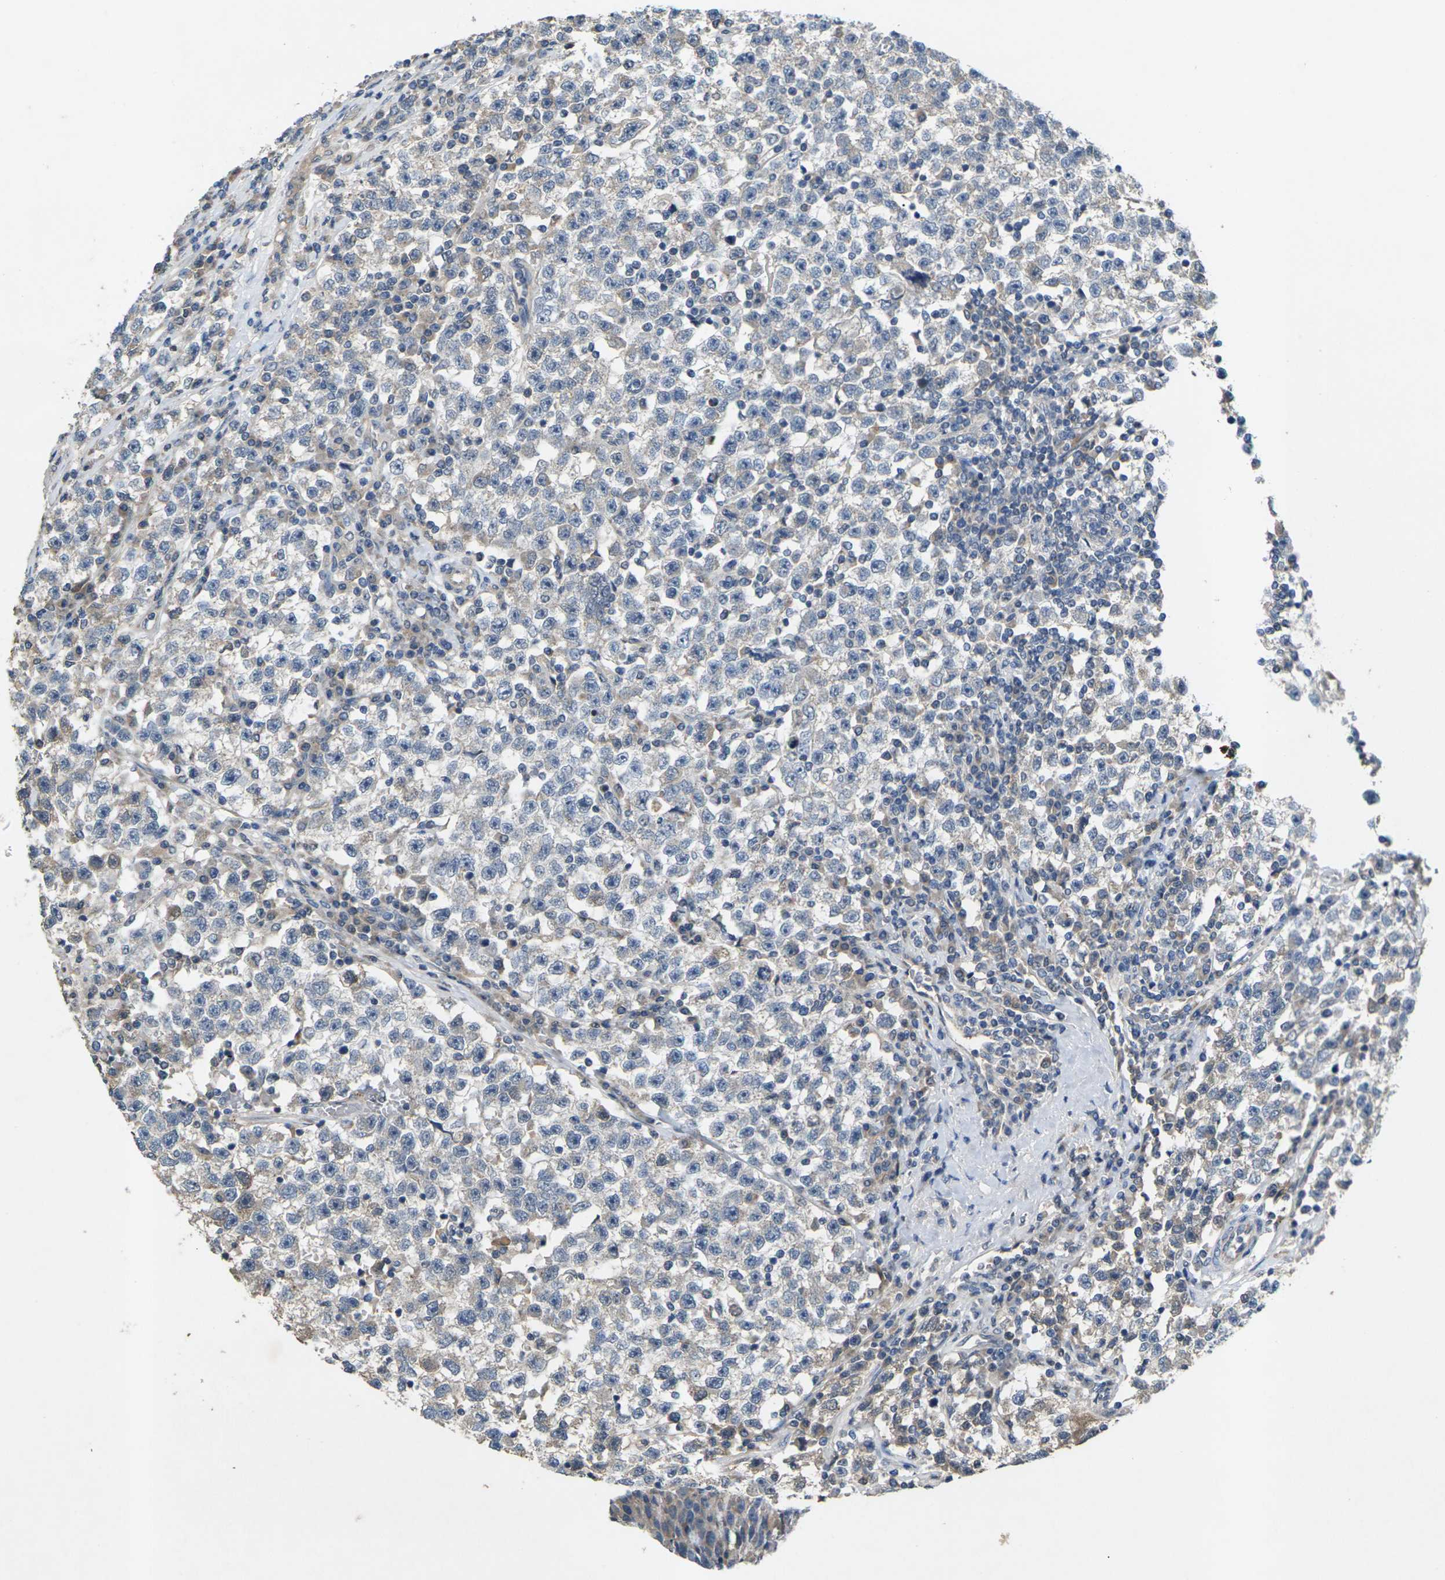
{"staining": {"intensity": "negative", "quantity": "none", "location": "none"}, "tissue": "testis cancer", "cell_type": "Tumor cells", "image_type": "cancer", "snomed": [{"axis": "morphology", "description": "Seminoma, NOS"}, {"axis": "topography", "description": "Testis"}], "caption": "Tumor cells show no significant protein expression in testis cancer (seminoma).", "gene": "SLC2A2", "patient": {"sex": "male", "age": 22}}